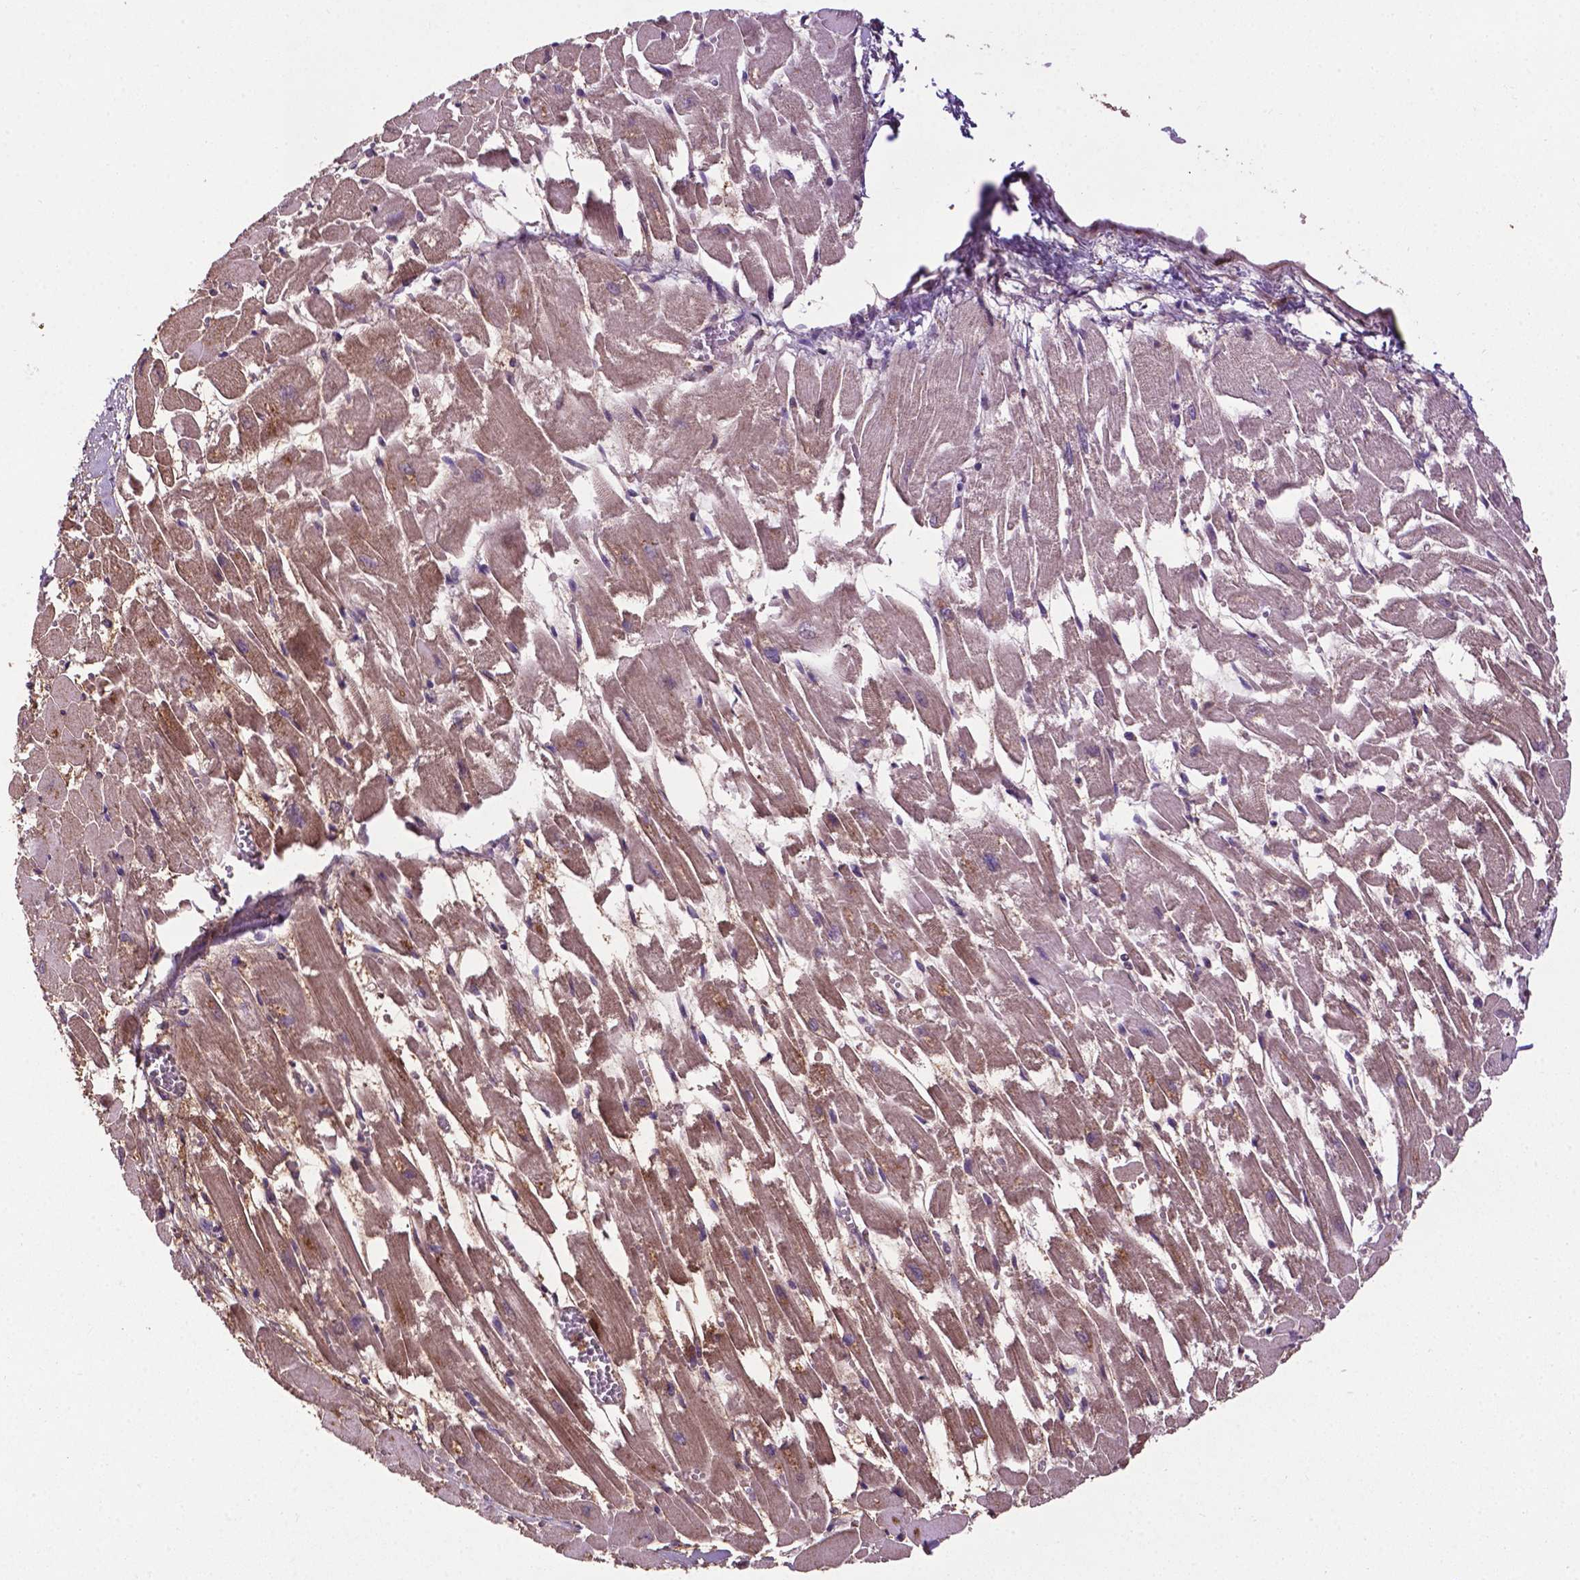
{"staining": {"intensity": "moderate", "quantity": "25%-75%", "location": "cytoplasmic/membranous"}, "tissue": "heart muscle", "cell_type": "Cardiomyocytes", "image_type": "normal", "snomed": [{"axis": "morphology", "description": "Normal tissue, NOS"}, {"axis": "topography", "description": "Heart"}], "caption": "Heart muscle stained with a brown dye demonstrates moderate cytoplasmic/membranous positive expression in about 25%-75% of cardiomyocytes.", "gene": "SMAD3", "patient": {"sex": "female", "age": 52}}